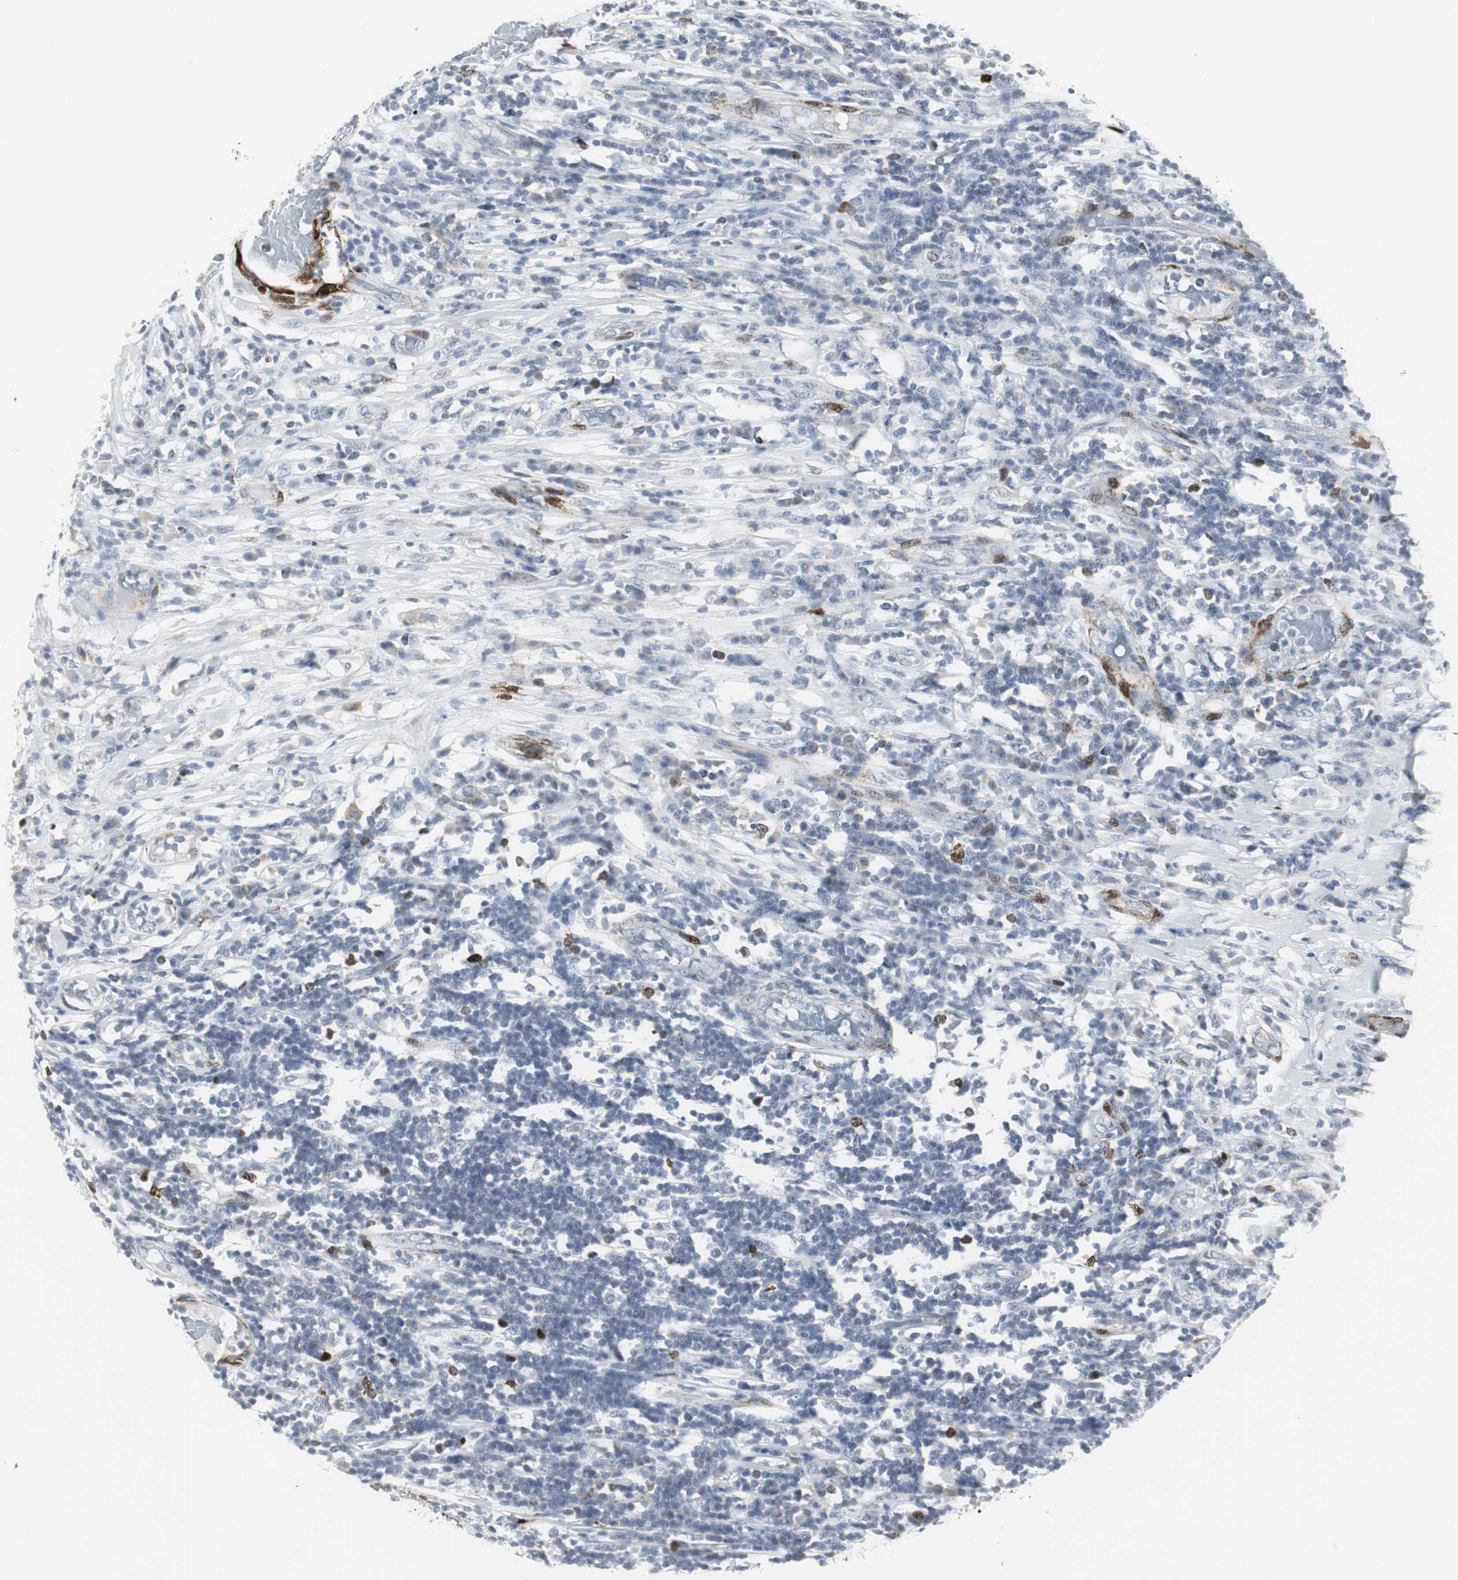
{"staining": {"intensity": "negative", "quantity": "none", "location": "none"}, "tissue": "melanoma", "cell_type": "Tumor cells", "image_type": "cancer", "snomed": [{"axis": "morphology", "description": "Malignant melanoma, Metastatic site"}, {"axis": "topography", "description": "Lymph node"}], "caption": "Immunohistochemical staining of malignant melanoma (metastatic site) demonstrates no significant staining in tumor cells.", "gene": "PPP1R14A", "patient": {"sex": "male", "age": 61}}